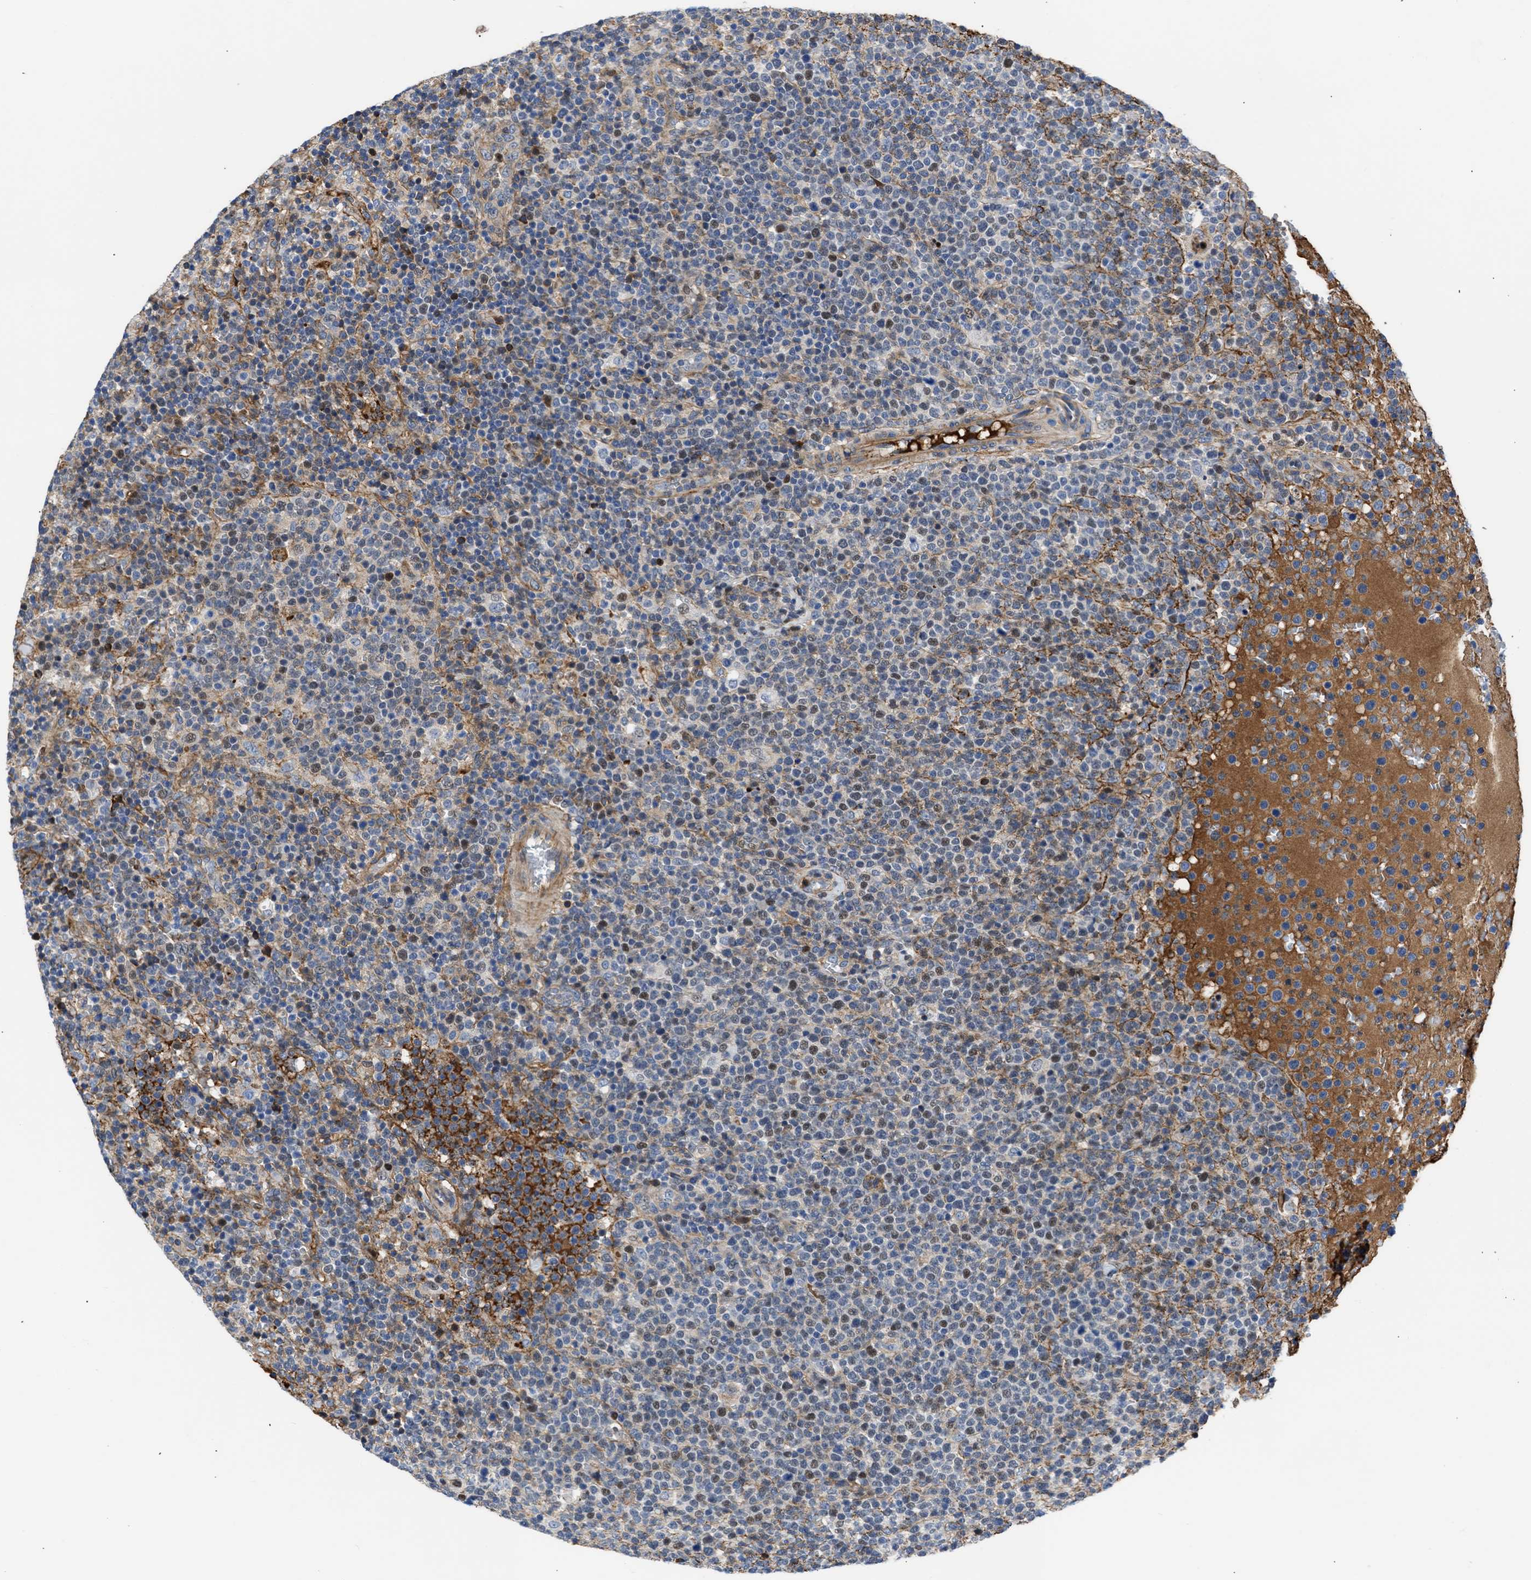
{"staining": {"intensity": "moderate", "quantity": "<25%", "location": "cytoplasmic/membranous,nuclear"}, "tissue": "lymphoma", "cell_type": "Tumor cells", "image_type": "cancer", "snomed": [{"axis": "morphology", "description": "Malignant lymphoma, non-Hodgkin's type, High grade"}, {"axis": "topography", "description": "Lymph node"}], "caption": "Immunohistochemistry (IHC) (DAB (3,3'-diaminobenzidine)) staining of human lymphoma demonstrates moderate cytoplasmic/membranous and nuclear protein staining in about <25% of tumor cells.", "gene": "MAS1L", "patient": {"sex": "male", "age": 61}}